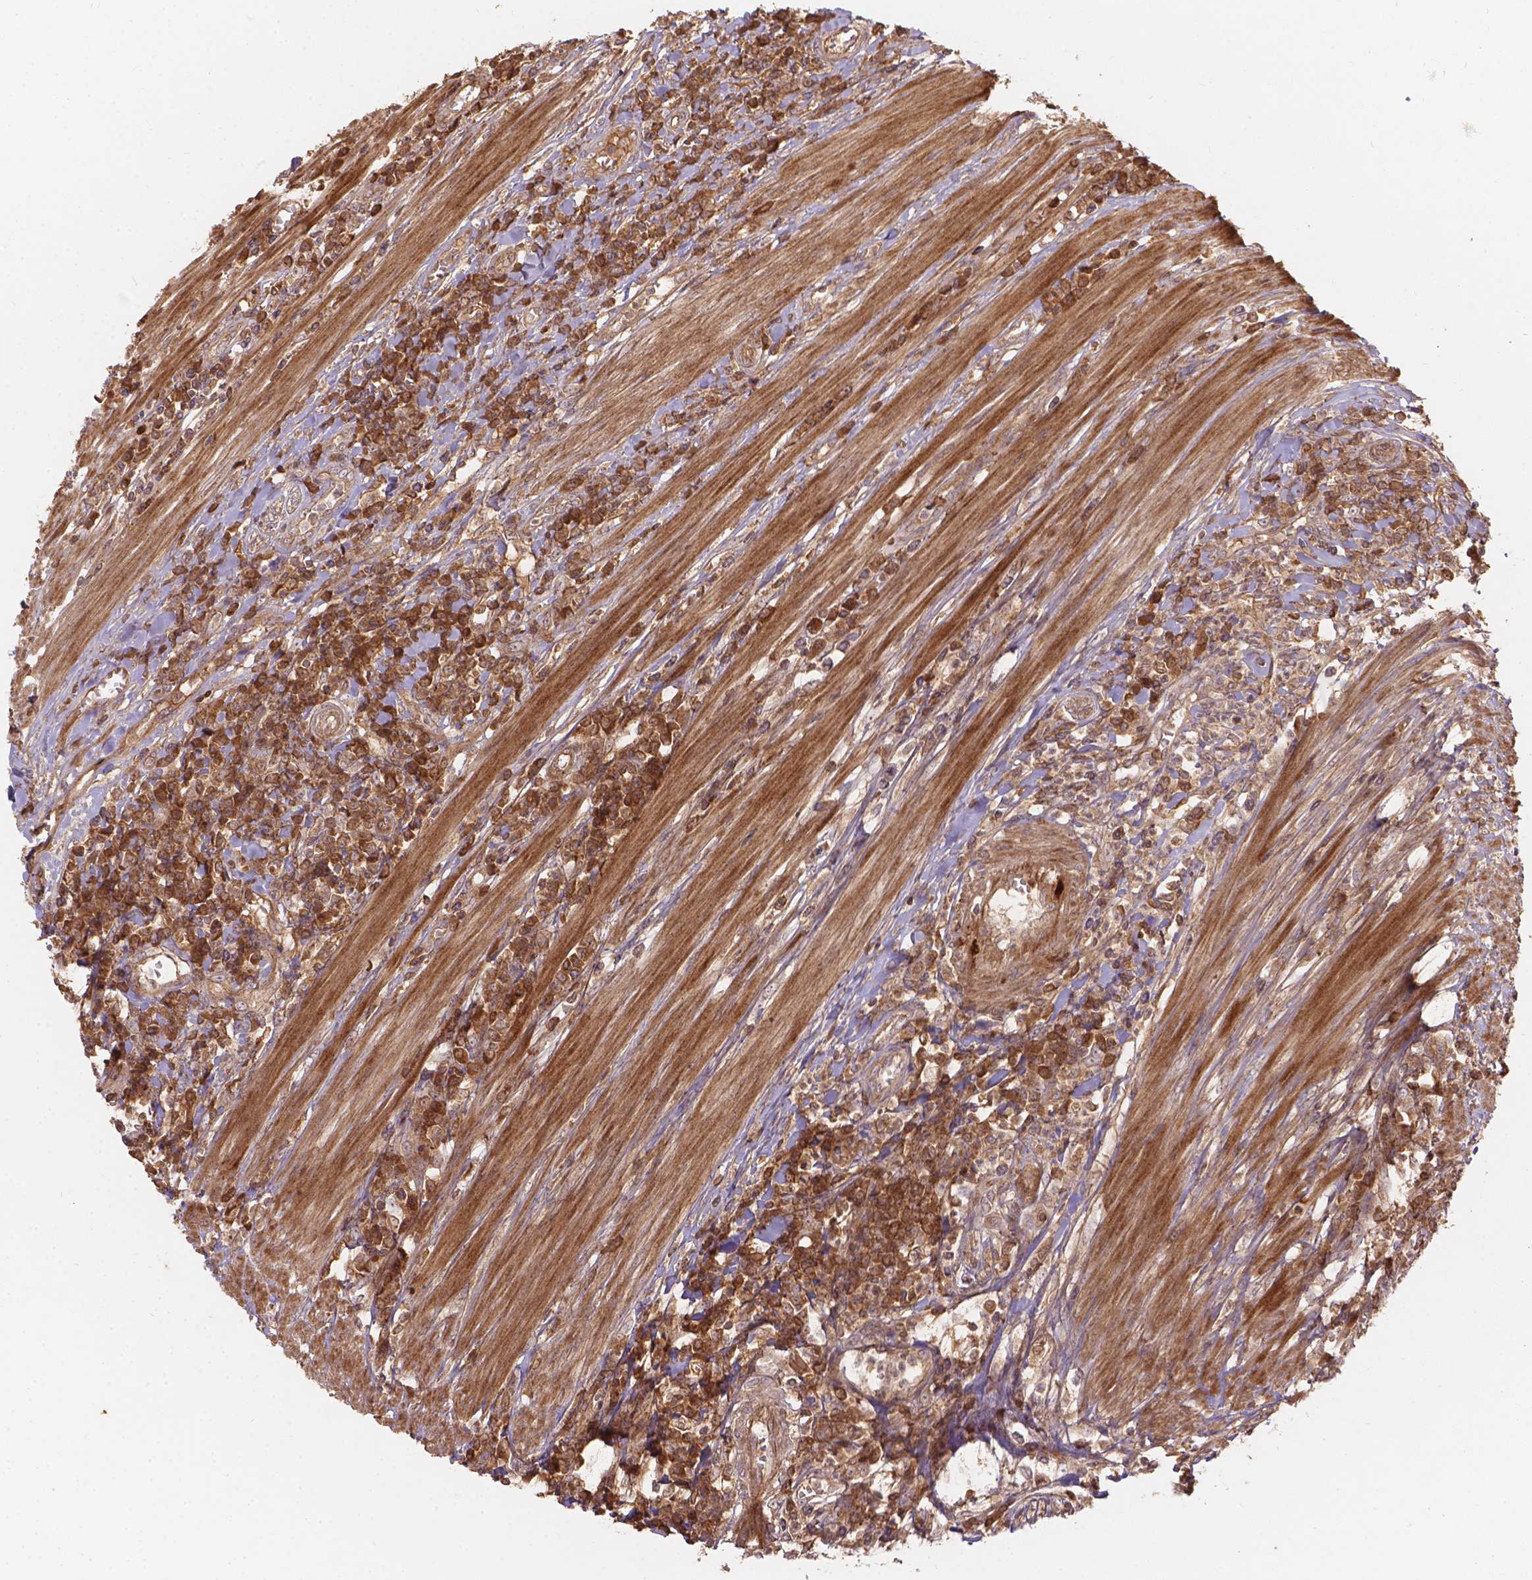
{"staining": {"intensity": "moderate", "quantity": ">75%", "location": "cytoplasmic/membranous"}, "tissue": "colorectal cancer", "cell_type": "Tumor cells", "image_type": "cancer", "snomed": [{"axis": "morphology", "description": "Adenocarcinoma, NOS"}, {"axis": "topography", "description": "Colon"}], "caption": "Human colorectal cancer (adenocarcinoma) stained for a protein (brown) shows moderate cytoplasmic/membranous positive staining in about >75% of tumor cells.", "gene": "XPR1", "patient": {"sex": "male", "age": 65}}